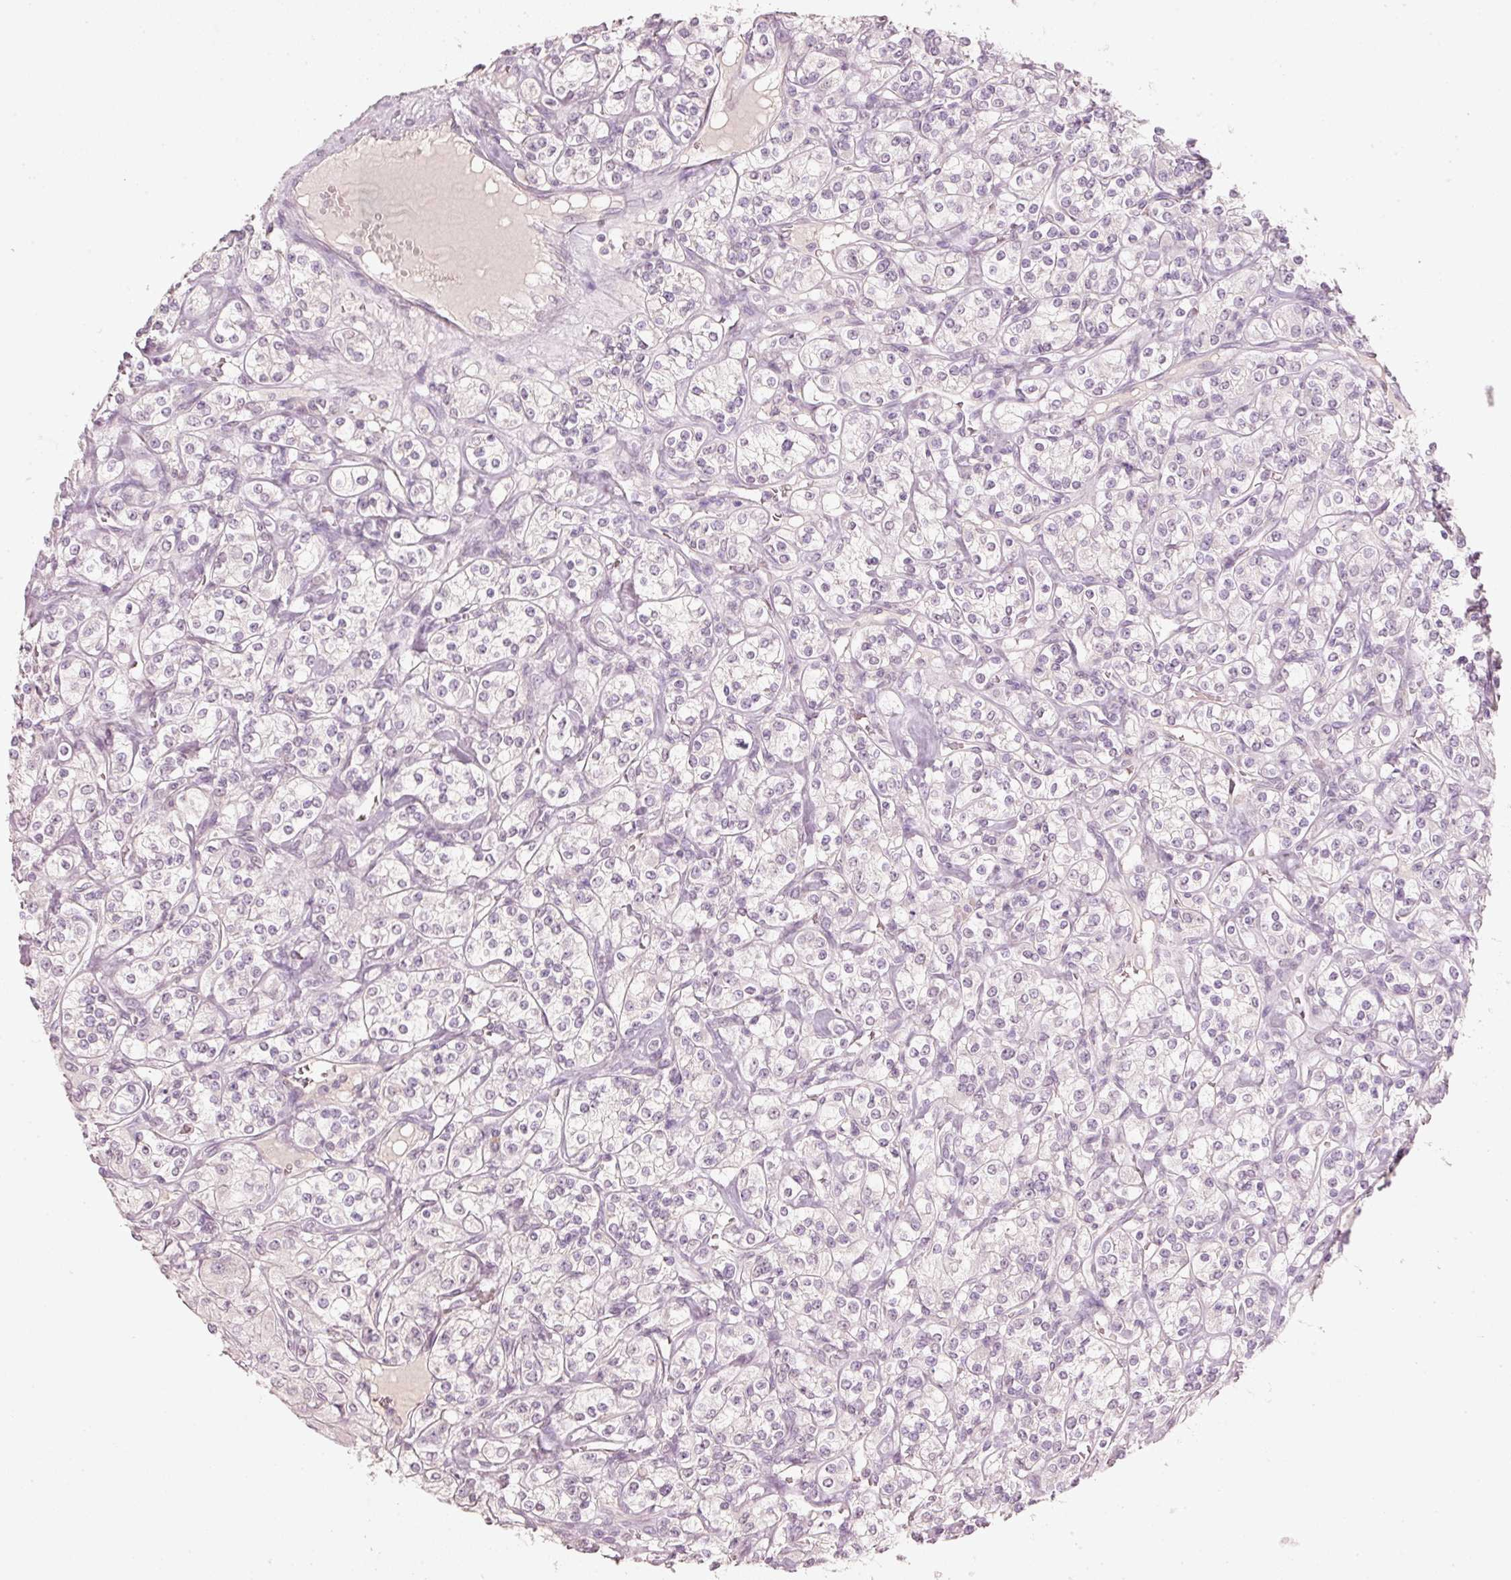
{"staining": {"intensity": "negative", "quantity": "none", "location": "none"}, "tissue": "renal cancer", "cell_type": "Tumor cells", "image_type": "cancer", "snomed": [{"axis": "morphology", "description": "Adenocarcinoma, NOS"}, {"axis": "topography", "description": "Kidney"}], "caption": "High magnification brightfield microscopy of renal adenocarcinoma stained with DAB (brown) and counterstained with hematoxylin (blue): tumor cells show no significant expression. (DAB IHC, high magnification).", "gene": "STEAP1", "patient": {"sex": "male", "age": 77}}